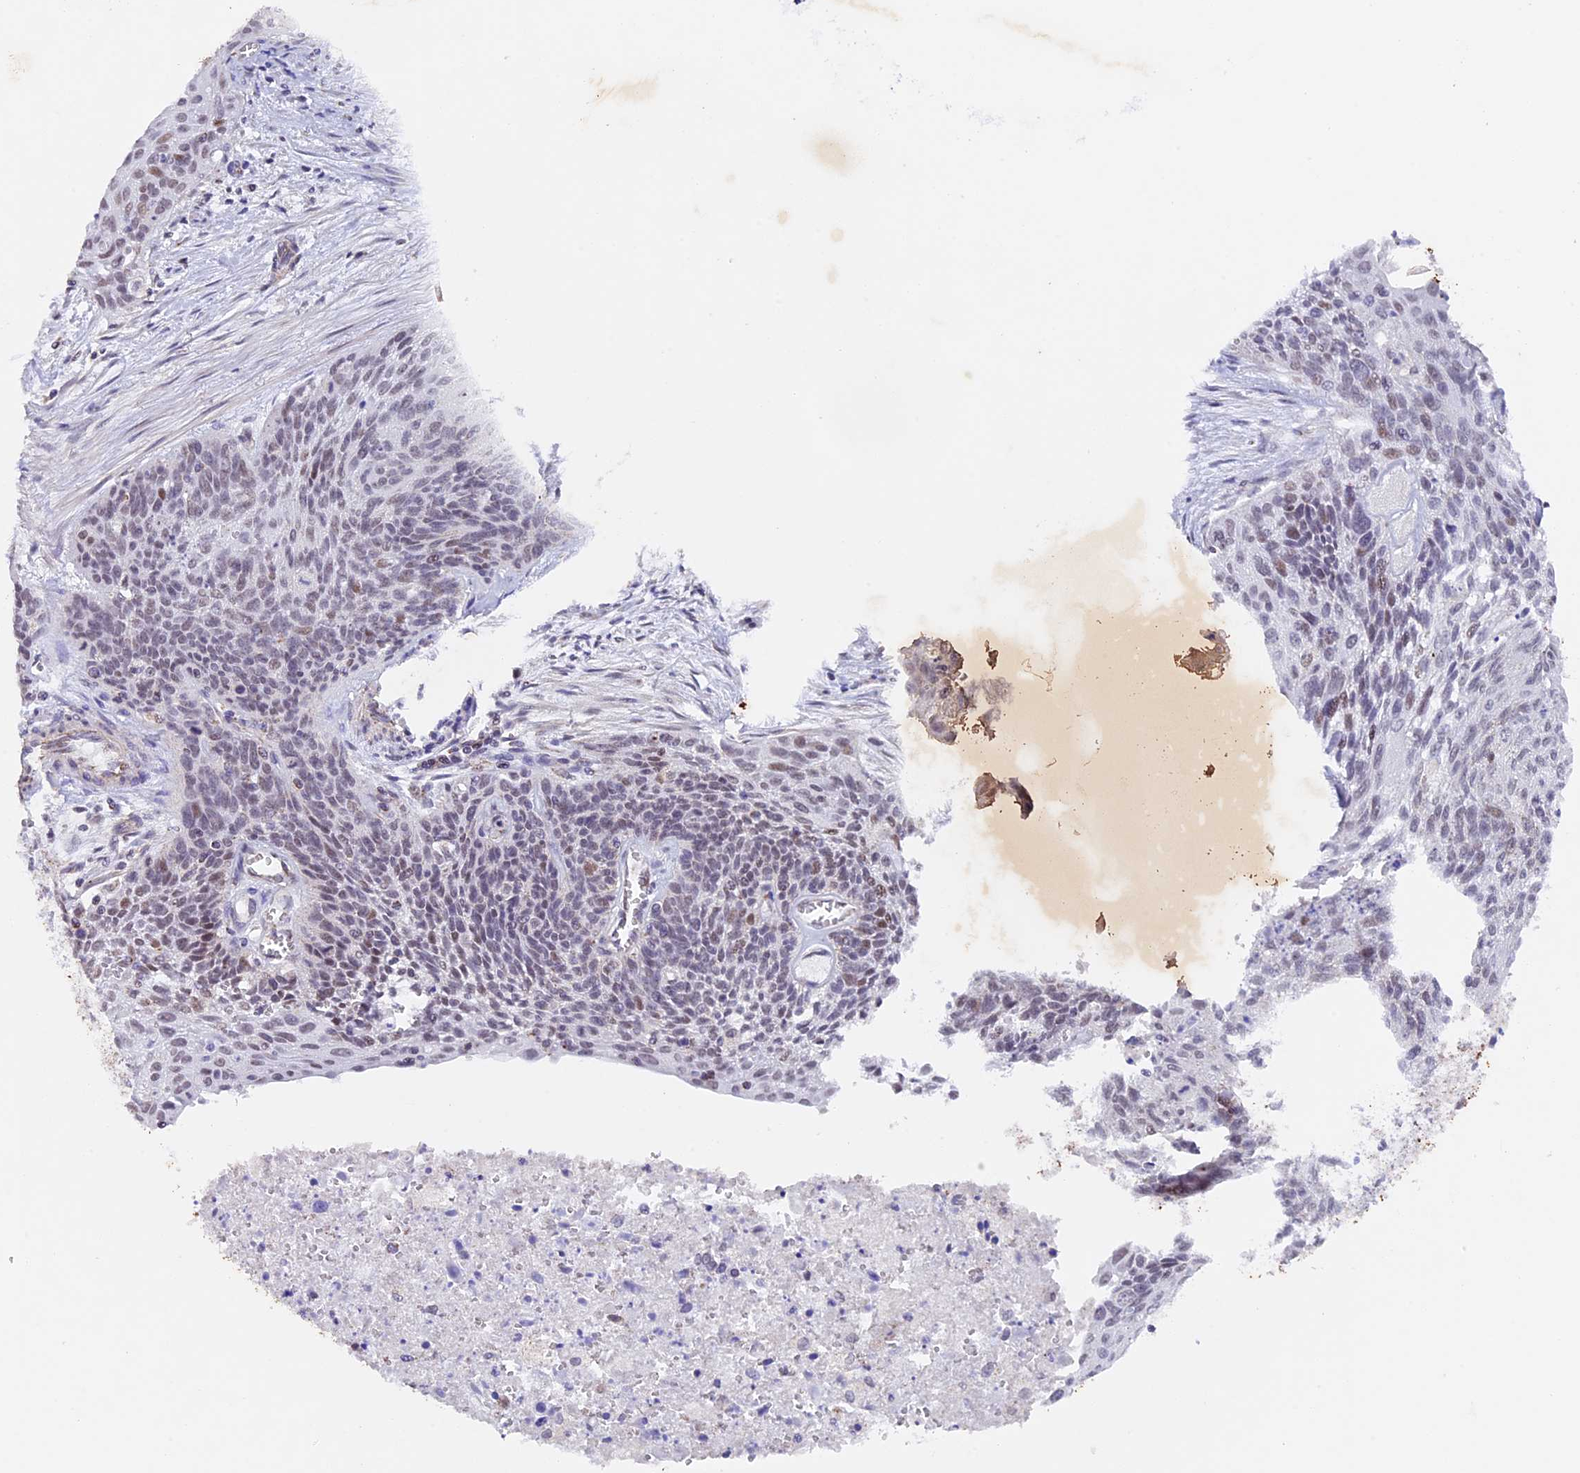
{"staining": {"intensity": "weak", "quantity": "25%-75%", "location": "nuclear"}, "tissue": "cervical cancer", "cell_type": "Tumor cells", "image_type": "cancer", "snomed": [{"axis": "morphology", "description": "Squamous cell carcinoma, NOS"}, {"axis": "topography", "description": "Cervix"}], "caption": "A brown stain highlights weak nuclear positivity of a protein in human cervical cancer (squamous cell carcinoma) tumor cells.", "gene": "TFAM", "patient": {"sex": "female", "age": 55}}